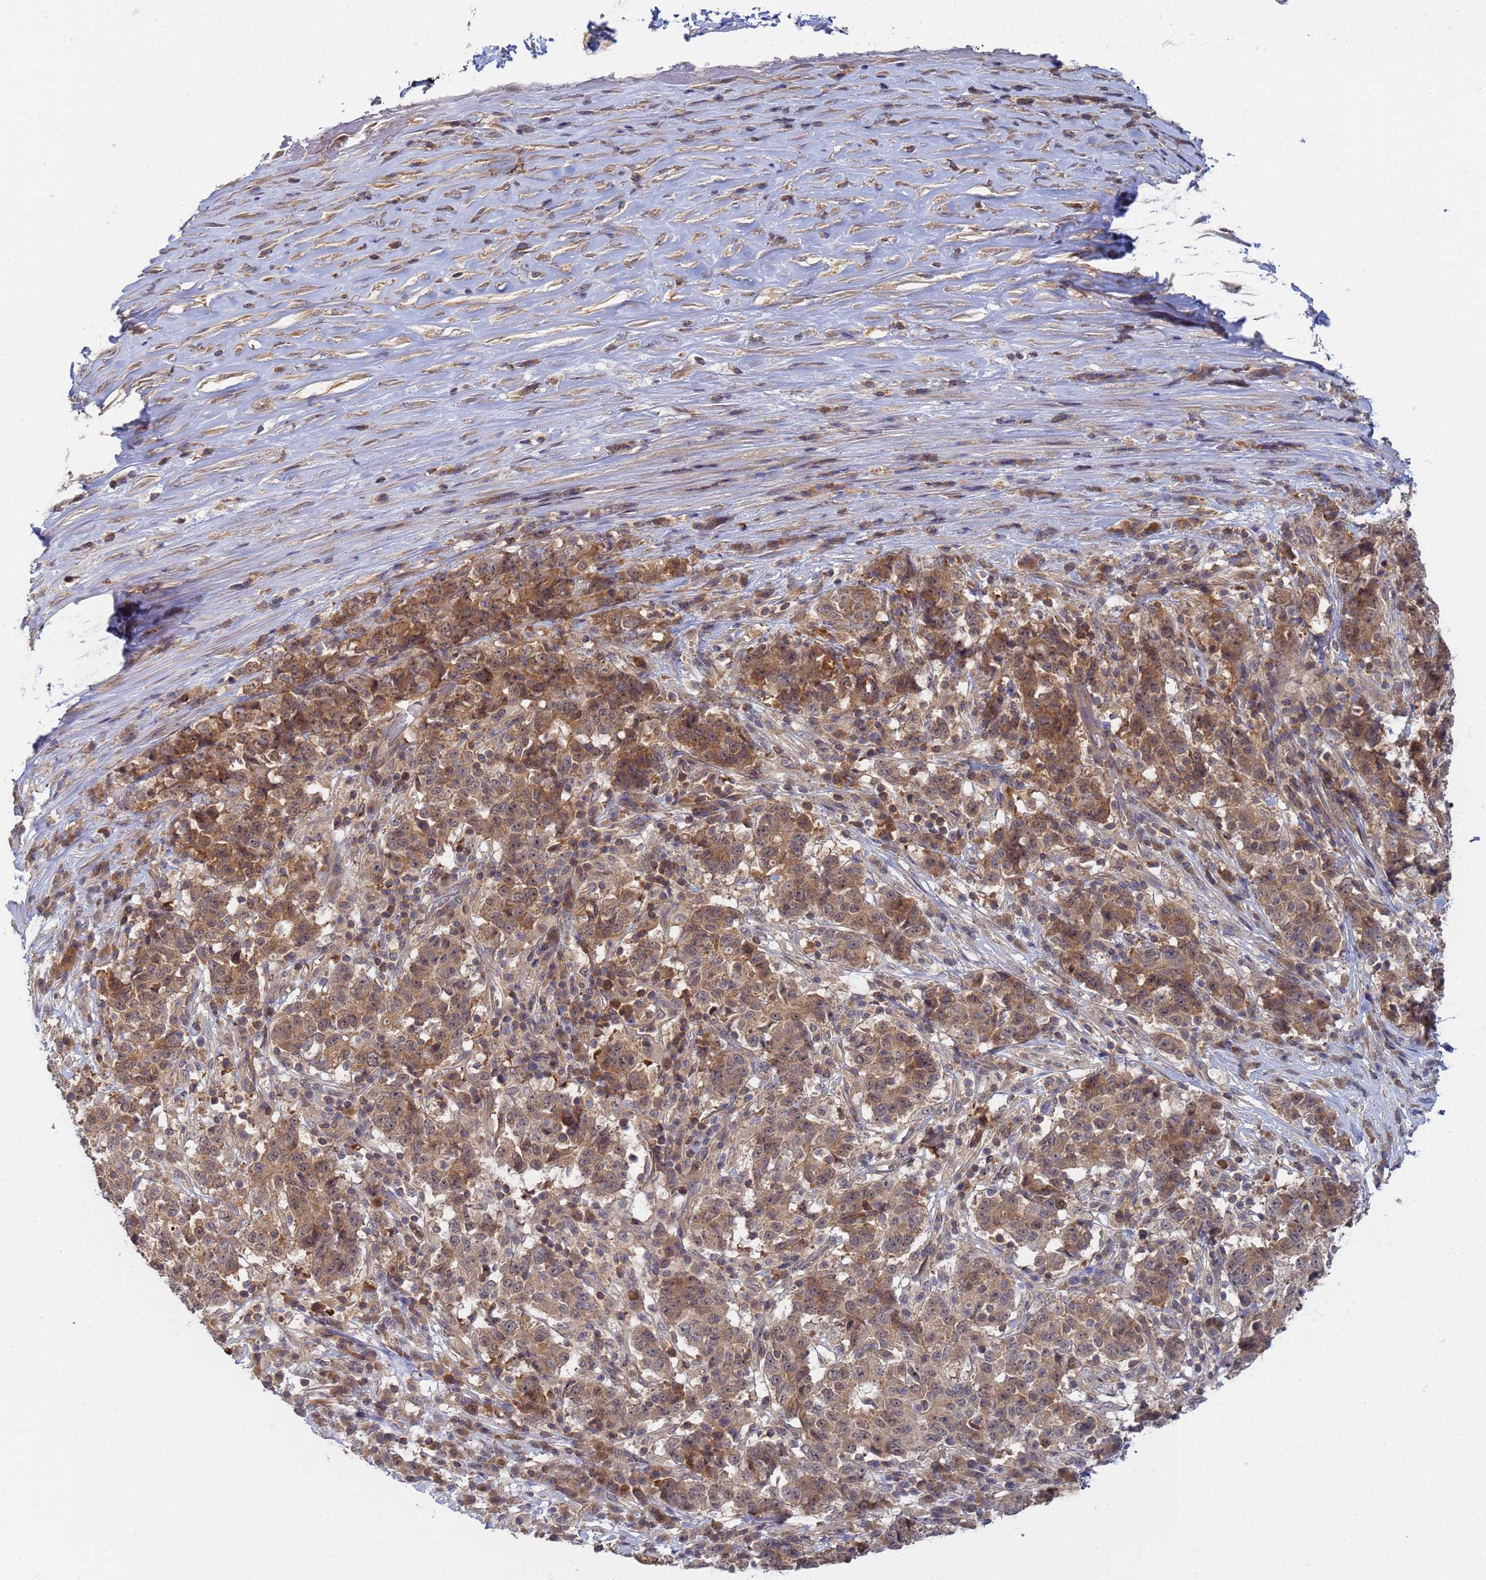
{"staining": {"intensity": "moderate", "quantity": ">75%", "location": "cytoplasmic/membranous,nuclear"}, "tissue": "stomach cancer", "cell_type": "Tumor cells", "image_type": "cancer", "snomed": [{"axis": "morphology", "description": "Adenocarcinoma, NOS"}, {"axis": "topography", "description": "Stomach"}], "caption": "The micrograph shows immunohistochemical staining of stomach cancer (adenocarcinoma). There is moderate cytoplasmic/membranous and nuclear expression is appreciated in about >75% of tumor cells.", "gene": "SHARPIN", "patient": {"sex": "male", "age": 59}}